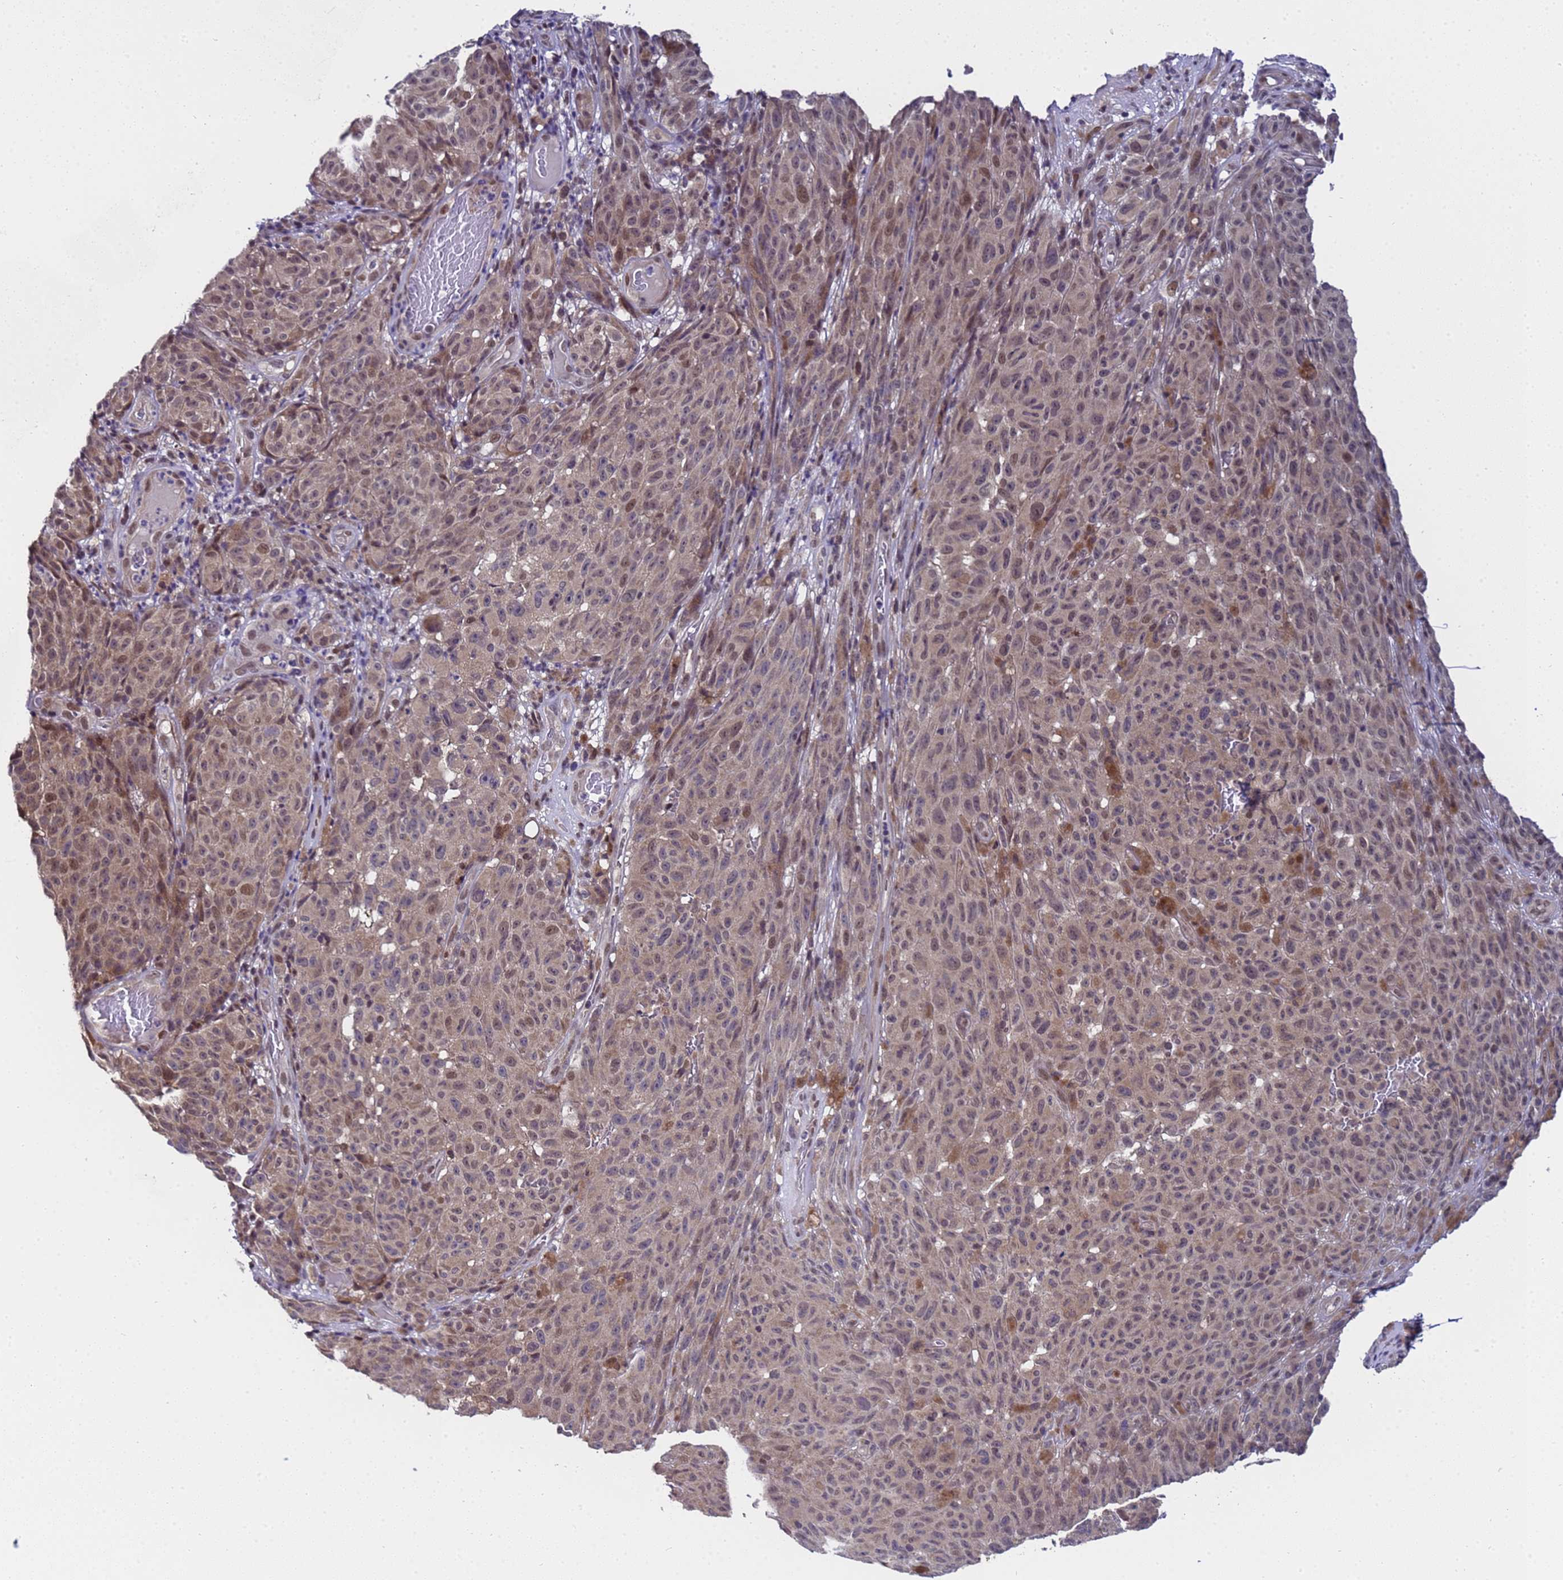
{"staining": {"intensity": "weak", "quantity": "25%-75%", "location": "nuclear"}, "tissue": "melanoma", "cell_type": "Tumor cells", "image_type": "cancer", "snomed": [{"axis": "morphology", "description": "Malignant melanoma, NOS"}, {"axis": "topography", "description": "Skin"}], "caption": "DAB (3,3'-diaminobenzidine) immunohistochemical staining of malignant melanoma reveals weak nuclear protein staining in approximately 25%-75% of tumor cells. The staining was performed using DAB (3,3'-diaminobenzidine) to visualize the protein expression in brown, while the nuclei were stained in blue with hematoxylin (Magnification: 20x).", "gene": "ANAPC13", "patient": {"sex": "female", "age": 82}}